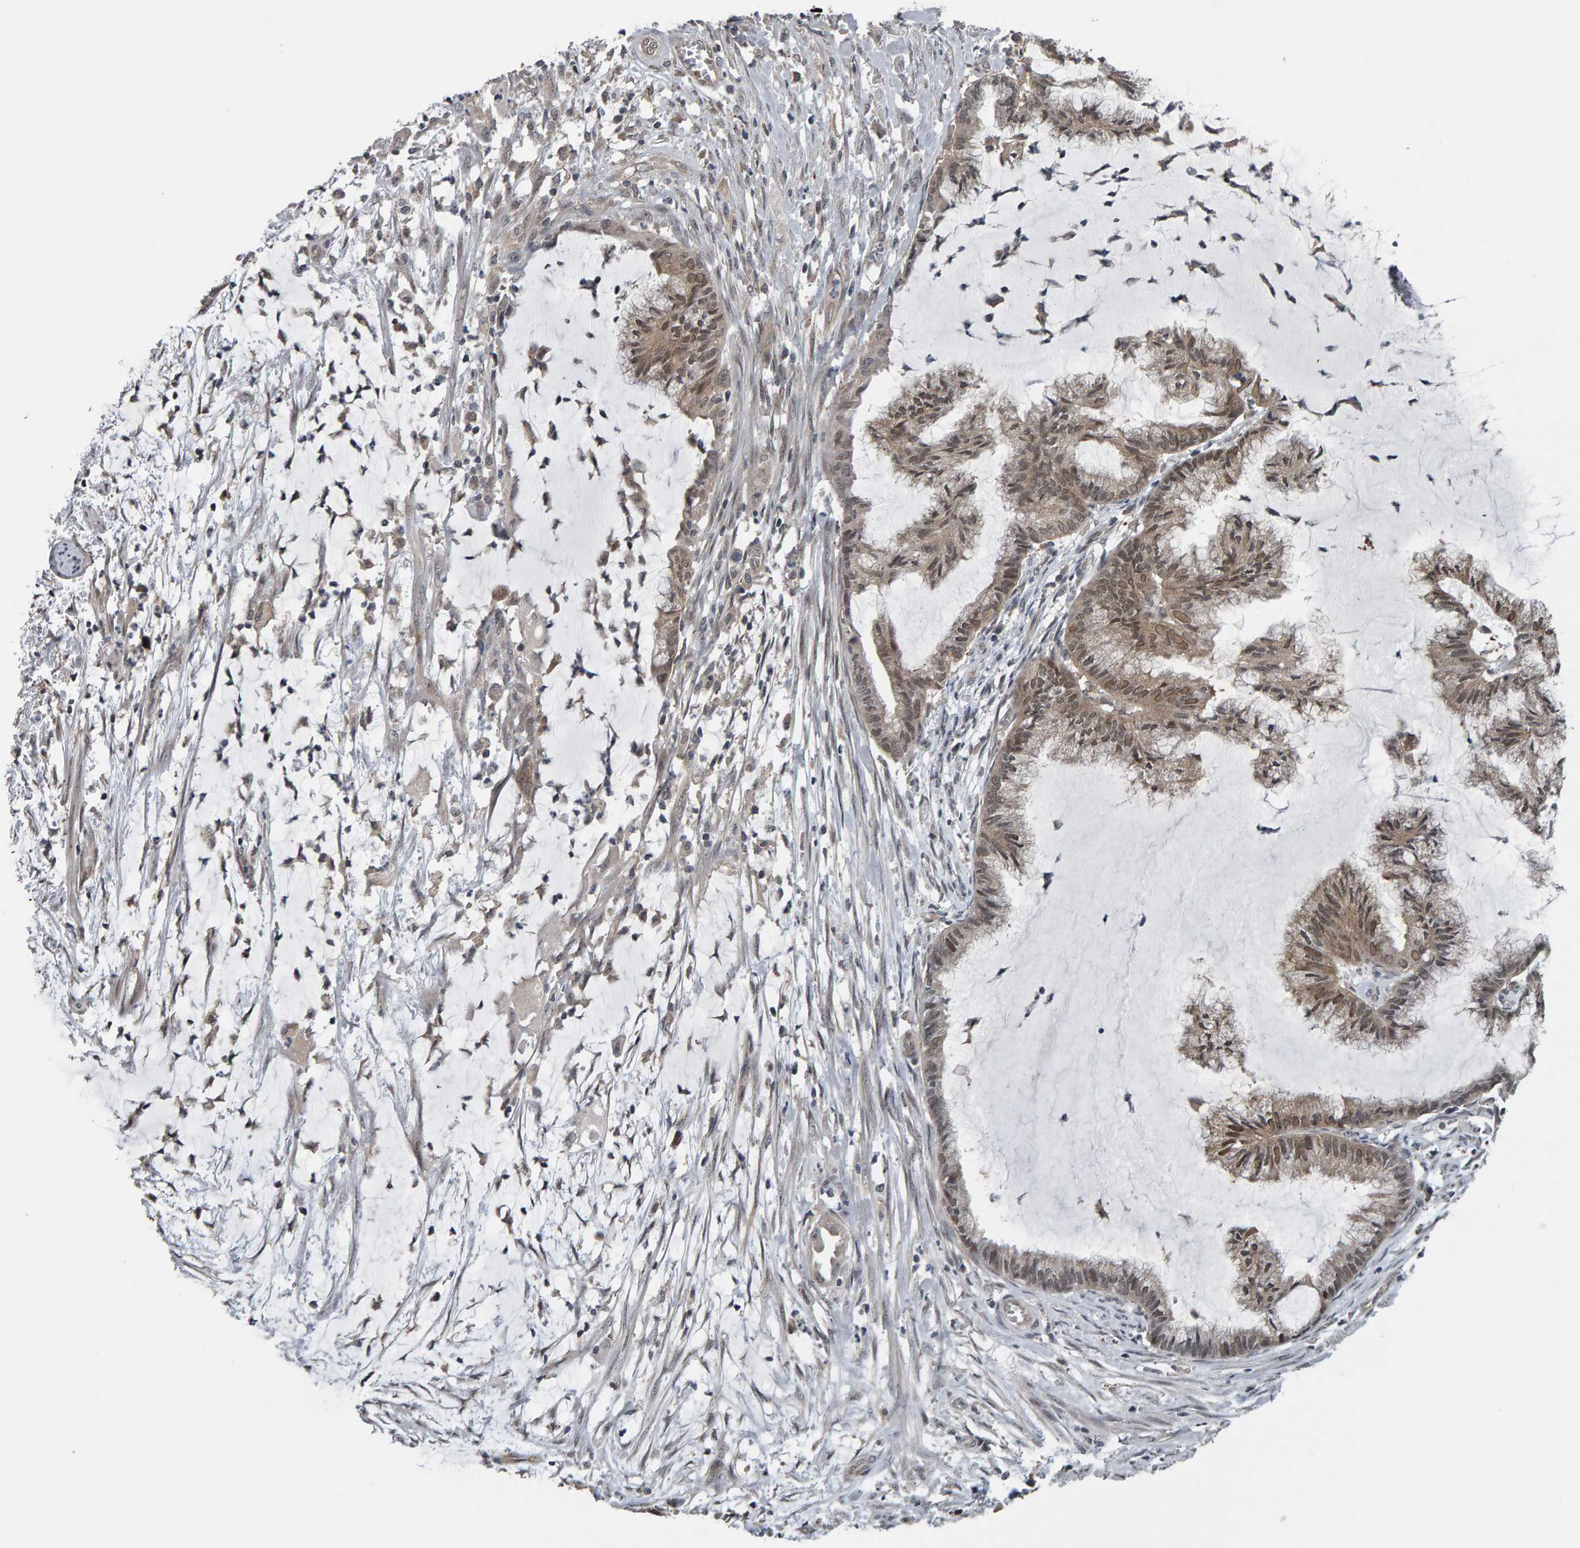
{"staining": {"intensity": "weak", "quantity": ">75%", "location": "cytoplasmic/membranous,nuclear"}, "tissue": "endometrial cancer", "cell_type": "Tumor cells", "image_type": "cancer", "snomed": [{"axis": "morphology", "description": "Adenocarcinoma, NOS"}, {"axis": "topography", "description": "Endometrium"}], "caption": "Immunohistochemistry (IHC) micrograph of neoplastic tissue: human endometrial adenocarcinoma stained using IHC reveals low levels of weak protein expression localized specifically in the cytoplasmic/membranous and nuclear of tumor cells, appearing as a cytoplasmic/membranous and nuclear brown color.", "gene": "COASY", "patient": {"sex": "female", "age": 86}}